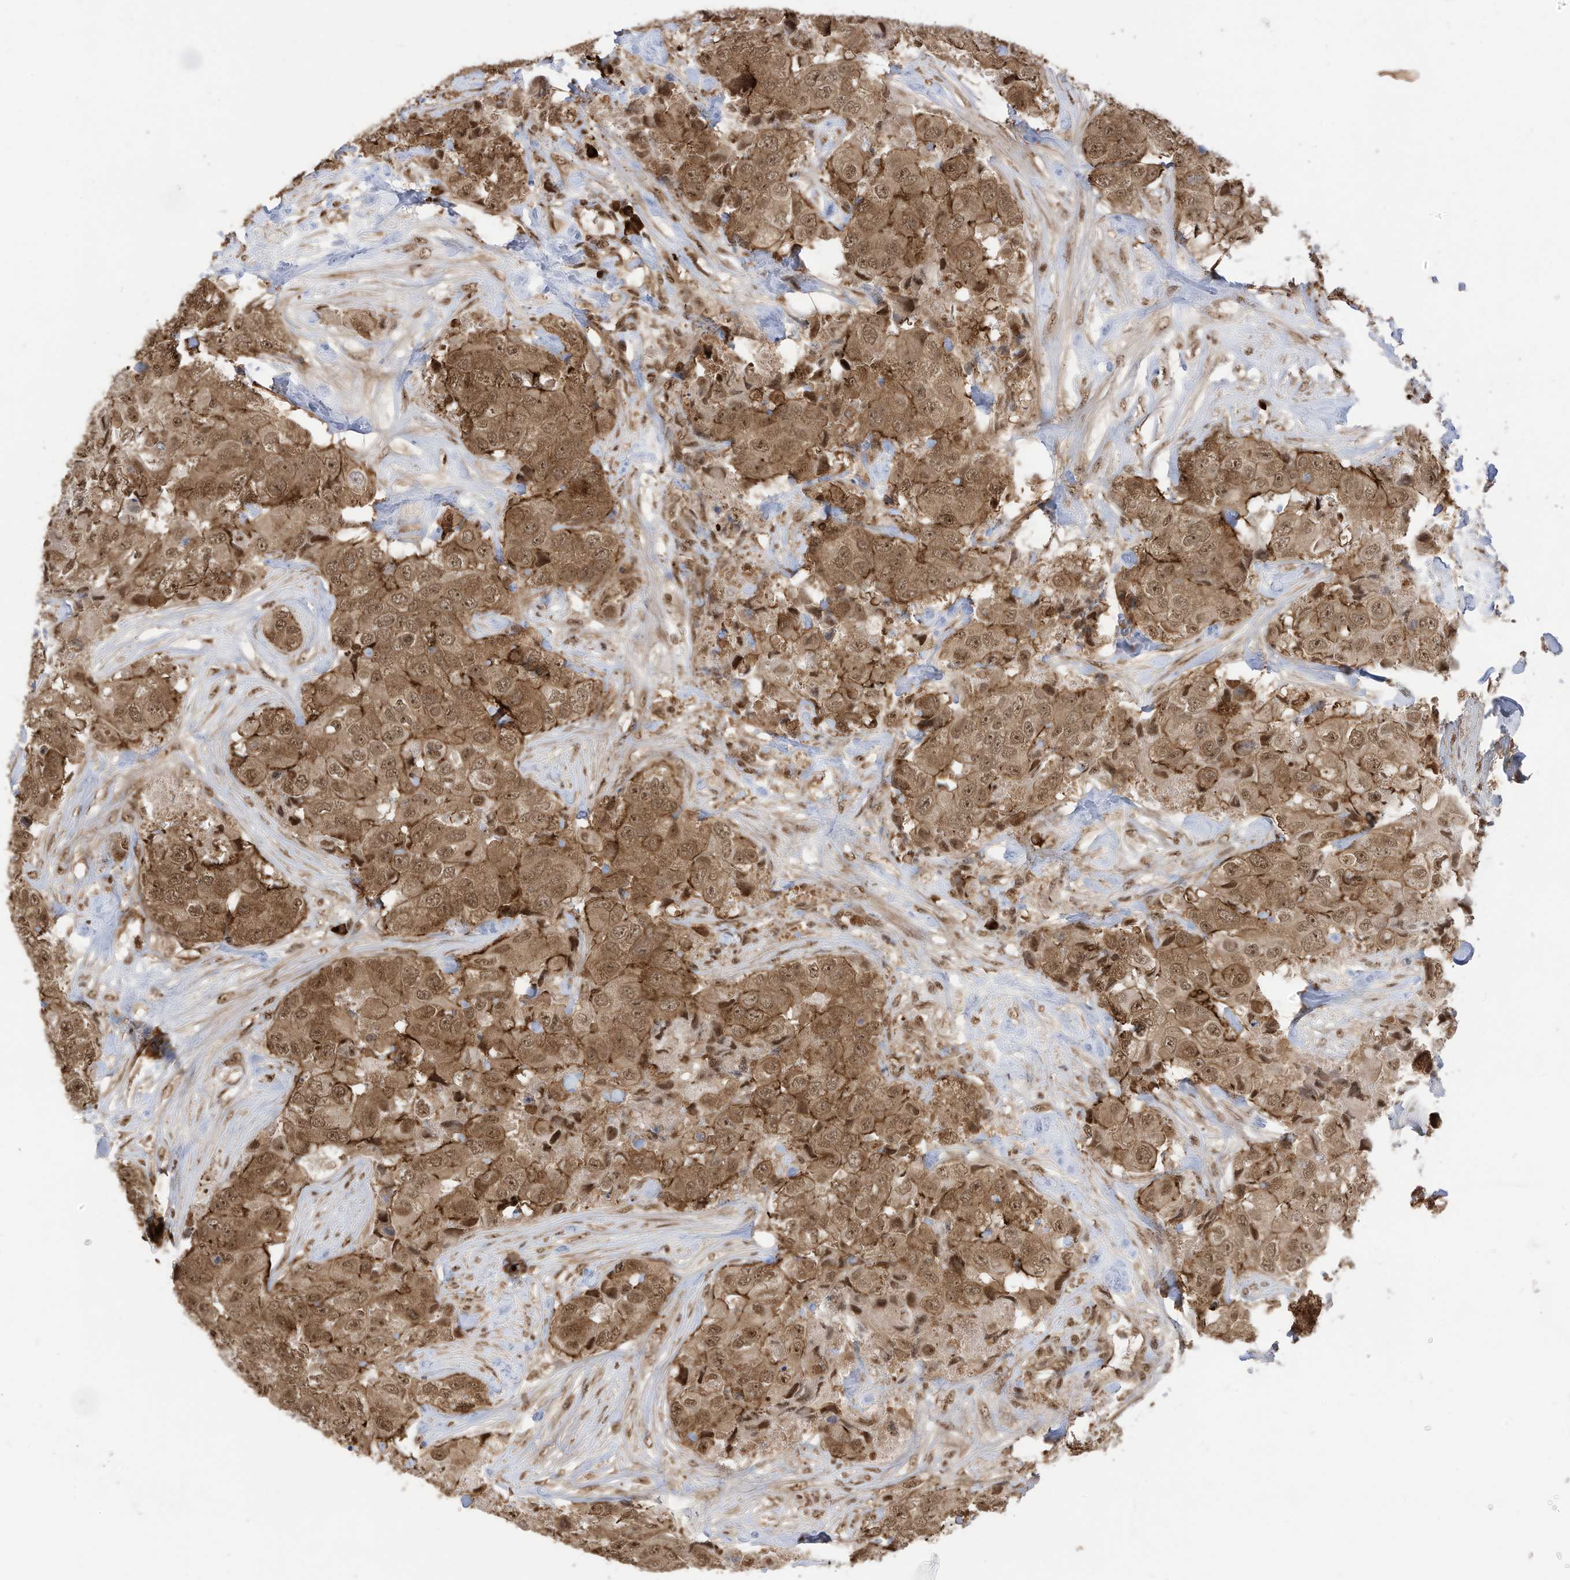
{"staining": {"intensity": "moderate", "quantity": ">75%", "location": "cytoplasmic/membranous,nuclear"}, "tissue": "breast cancer", "cell_type": "Tumor cells", "image_type": "cancer", "snomed": [{"axis": "morphology", "description": "Duct carcinoma"}, {"axis": "topography", "description": "Breast"}], "caption": "A photomicrograph of human breast cancer stained for a protein shows moderate cytoplasmic/membranous and nuclear brown staining in tumor cells.", "gene": "ZNF195", "patient": {"sex": "female", "age": 62}}